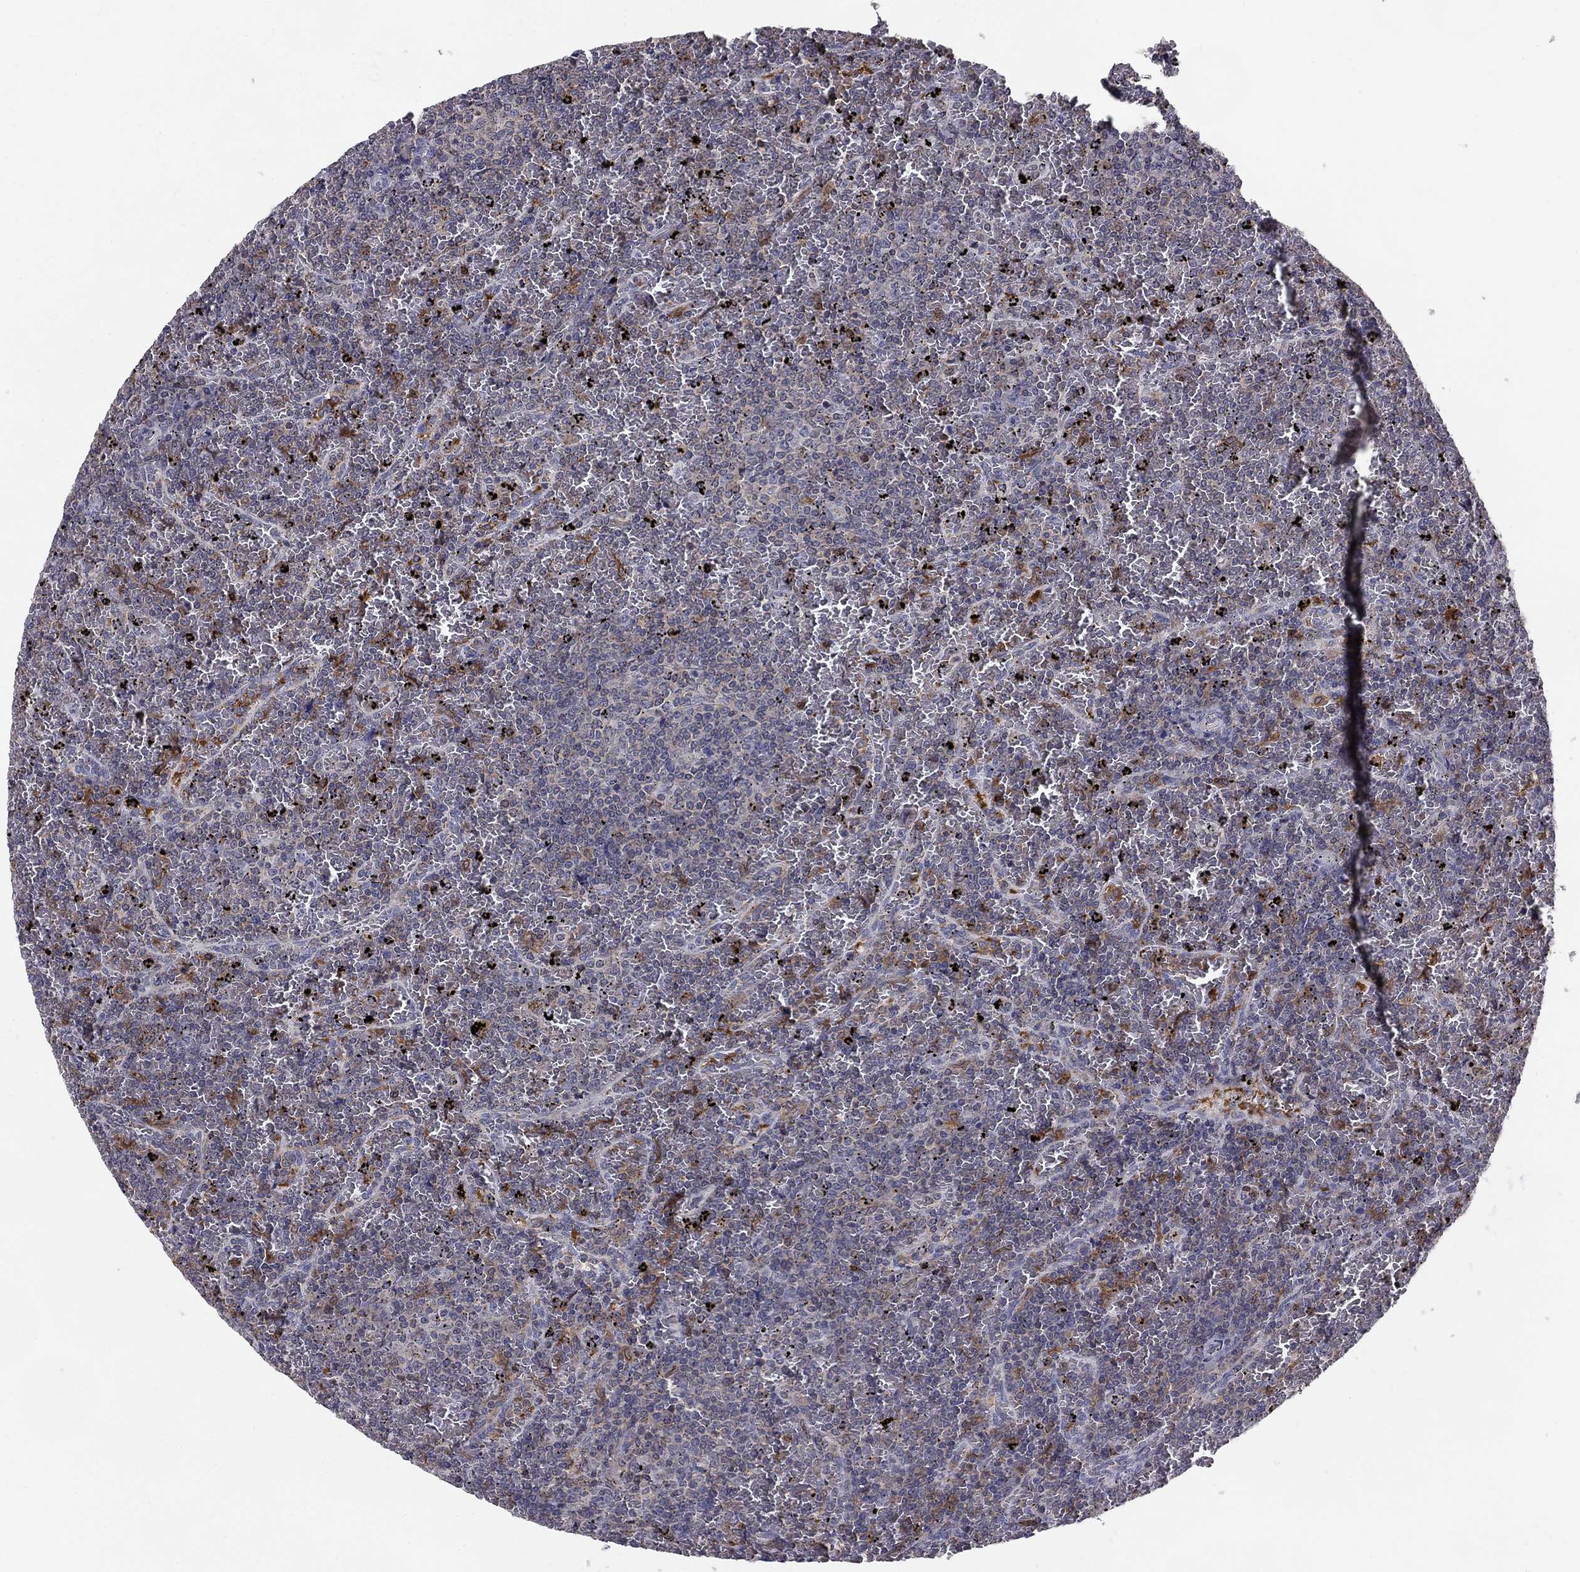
{"staining": {"intensity": "negative", "quantity": "none", "location": "none"}, "tissue": "lymphoma", "cell_type": "Tumor cells", "image_type": "cancer", "snomed": [{"axis": "morphology", "description": "Malignant lymphoma, non-Hodgkin's type, Low grade"}, {"axis": "topography", "description": "Spleen"}], "caption": "Tumor cells show no significant expression in malignant lymphoma, non-Hodgkin's type (low-grade).", "gene": "PLCB2", "patient": {"sex": "female", "age": 77}}